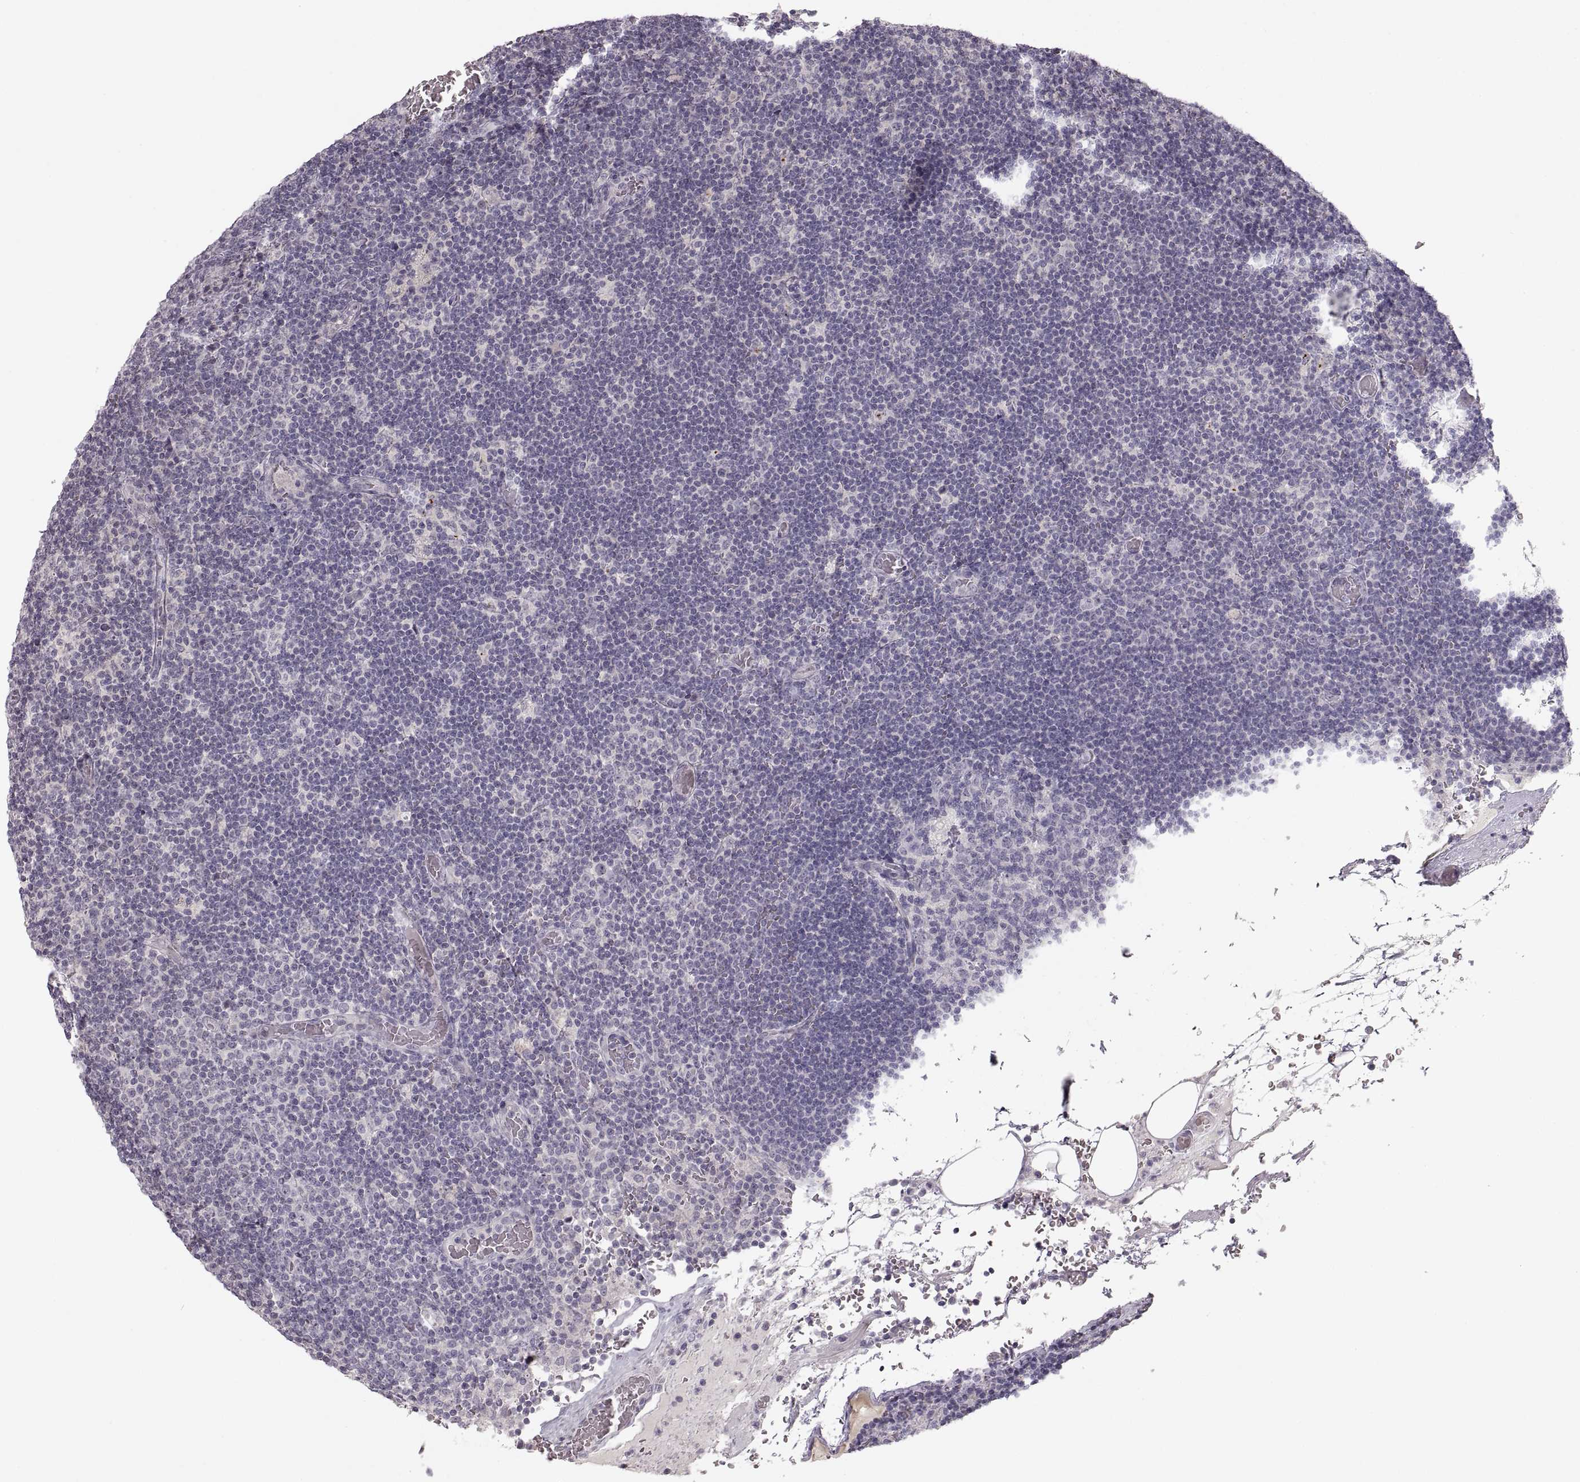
{"staining": {"intensity": "negative", "quantity": "none", "location": "none"}, "tissue": "lymph node", "cell_type": "Germinal center cells", "image_type": "normal", "snomed": [{"axis": "morphology", "description": "Normal tissue, NOS"}, {"axis": "topography", "description": "Lymph node"}], "caption": "This is an IHC image of unremarkable human lymph node. There is no staining in germinal center cells.", "gene": "PCSK2", "patient": {"sex": "male", "age": 63}}